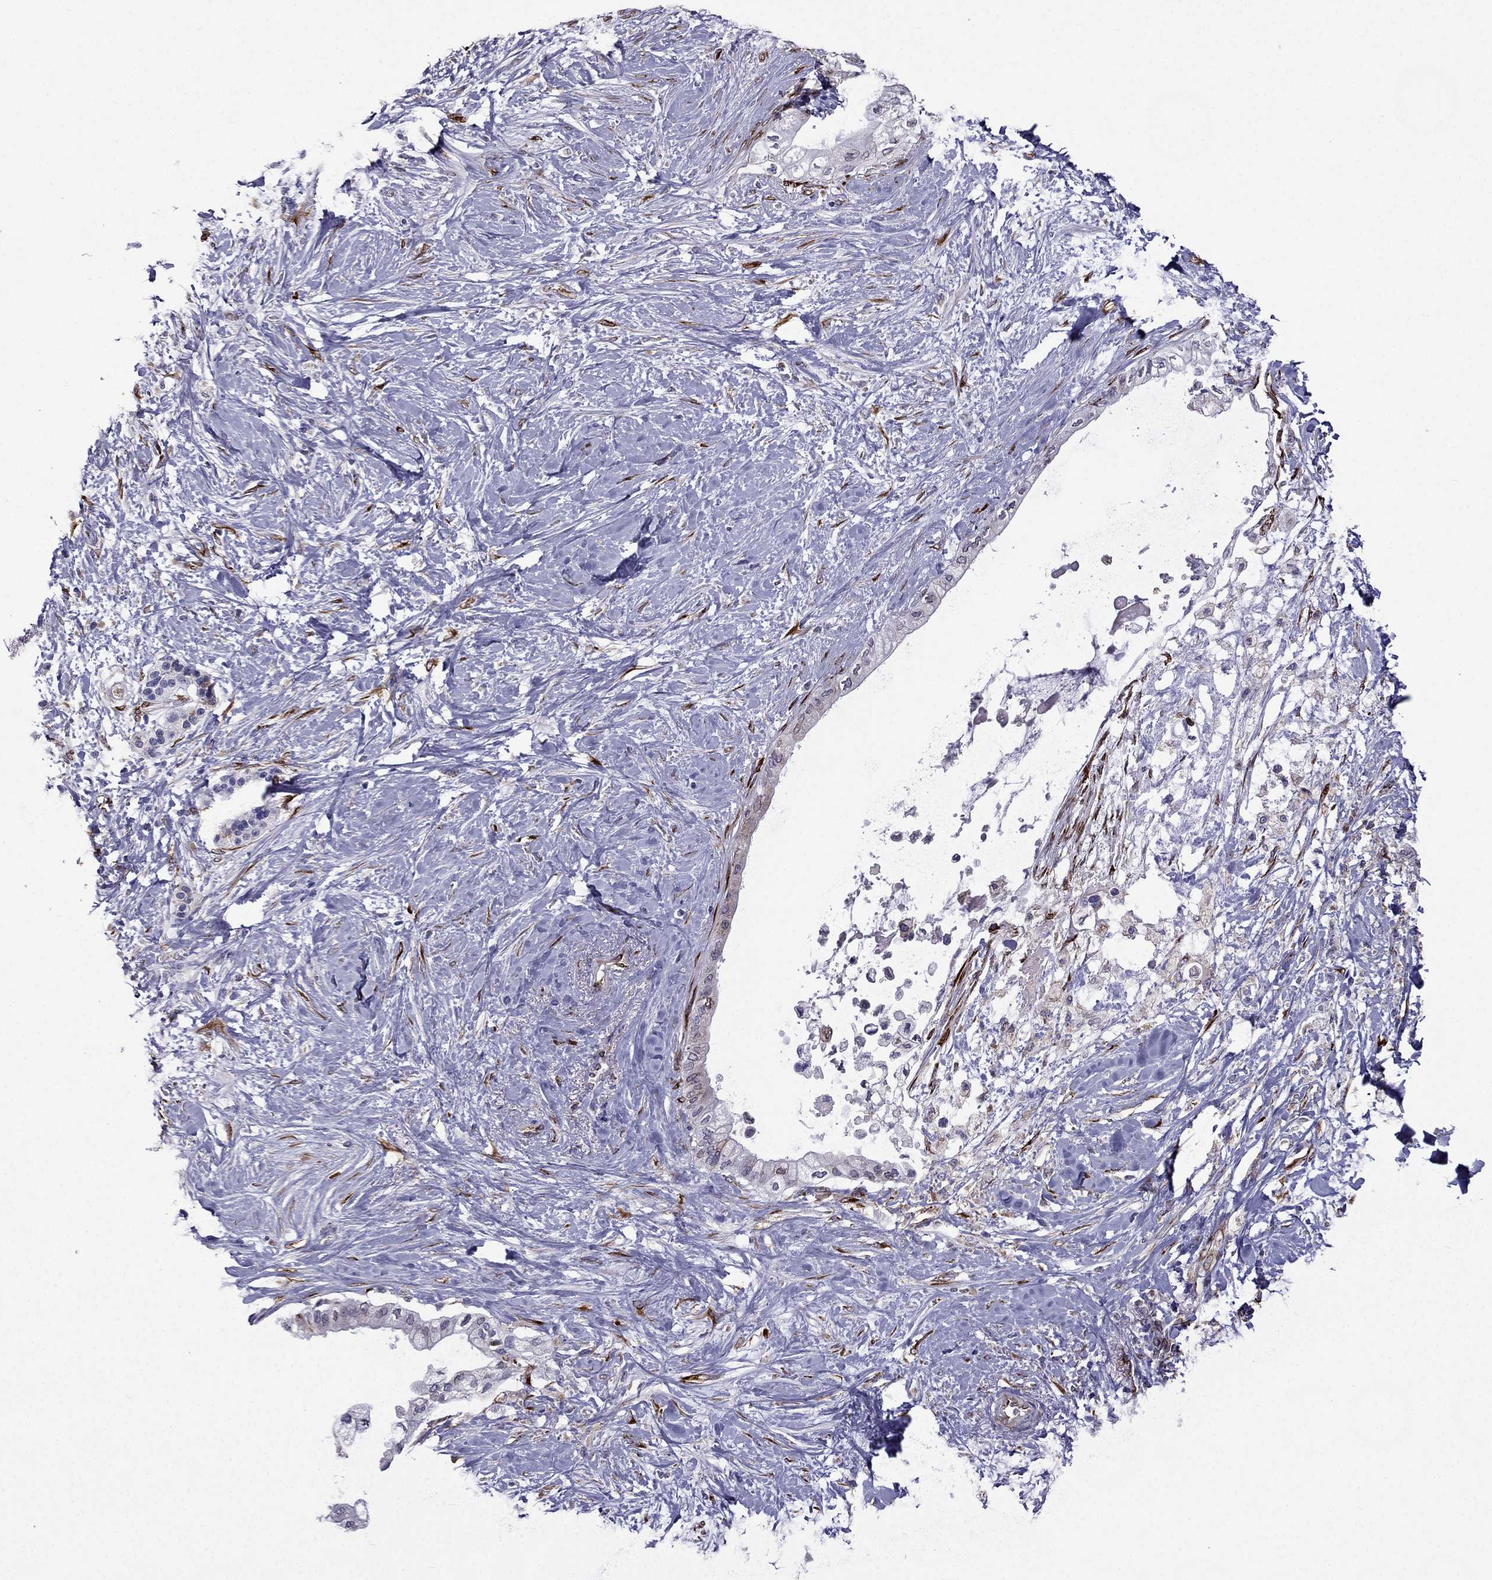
{"staining": {"intensity": "negative", "quantity": "none", "location": "none"}, "tissue": "pancreatic cancer", "cell_type": "Tumor cells", "image_type": "cancer", "snomed": [{"axis": "morphology", "description": "Normal tissue, NOS"}, {"axis": "morphology", "description": "Adenocarcinoma, NOS"}, {"axis": "topography", "description": "Pancreas"}, {"axis": "topography", "description": "Duodenum"}], "caption": "The immunohistochemistry (IHC) micrograph has no significant staining in tumor cells of pancreatic adenocarcinoma tissue.", "gene": "IKBIP", "patient": {"sex": "female", "age": 60}}